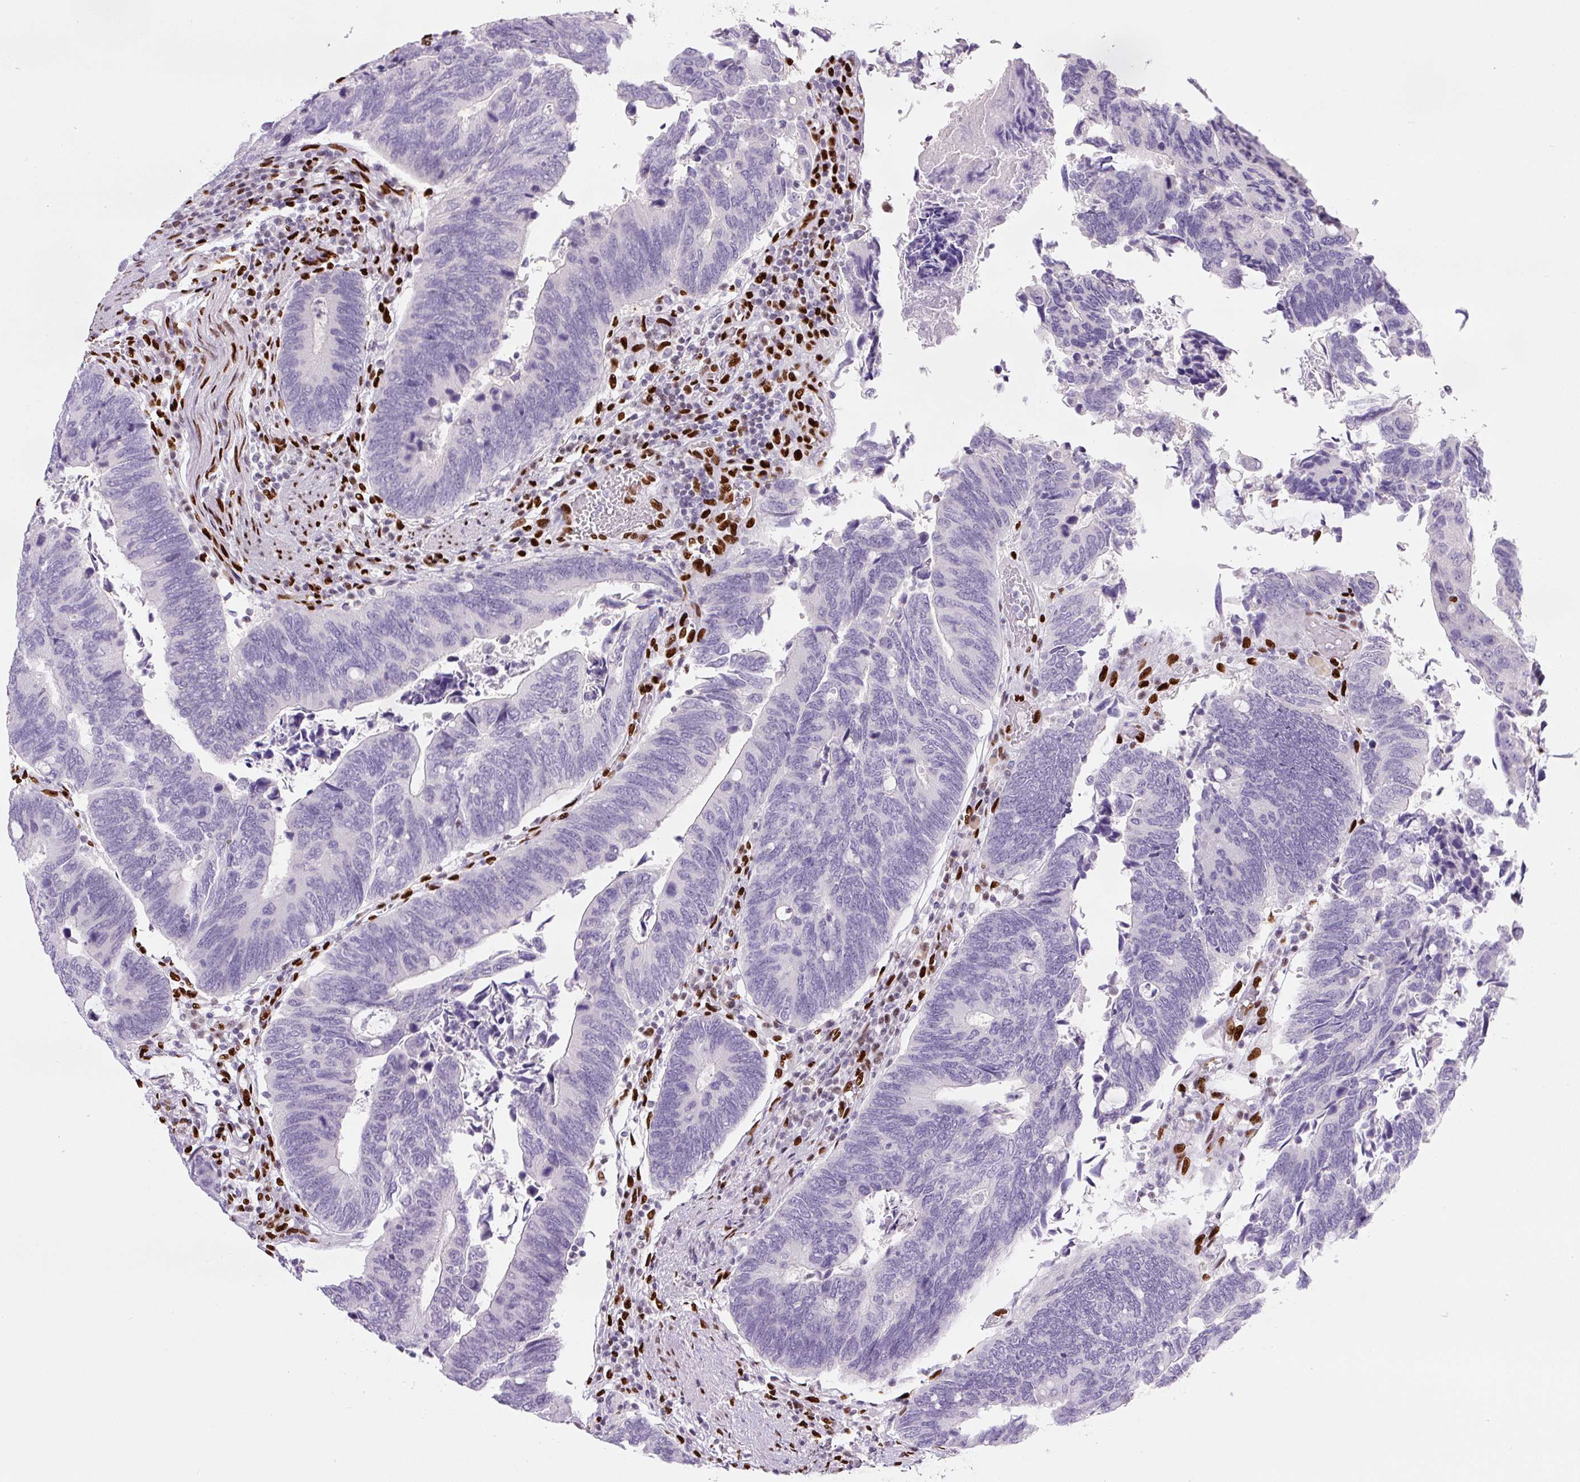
{"staining": {"intensity": "negative", "quantity": "none", "location": "none"}, "tissue": "colorectal cancer", "cell_type": "Tumor cells", "image_type": "cancer", "snomed": [{"axis": "morphology", "description": "Adenocarcinoma, NOS"}, {"axis": "topography", "description": "Colon"}], "caption": "A high-resolution photomicrograph shows IHC staining of colorectal cancer (adenocarcinoma), which displays no significant positivity in tumor cells.", "gene": "ZEB1", "patient": {"sex": "male", "age": 87}}